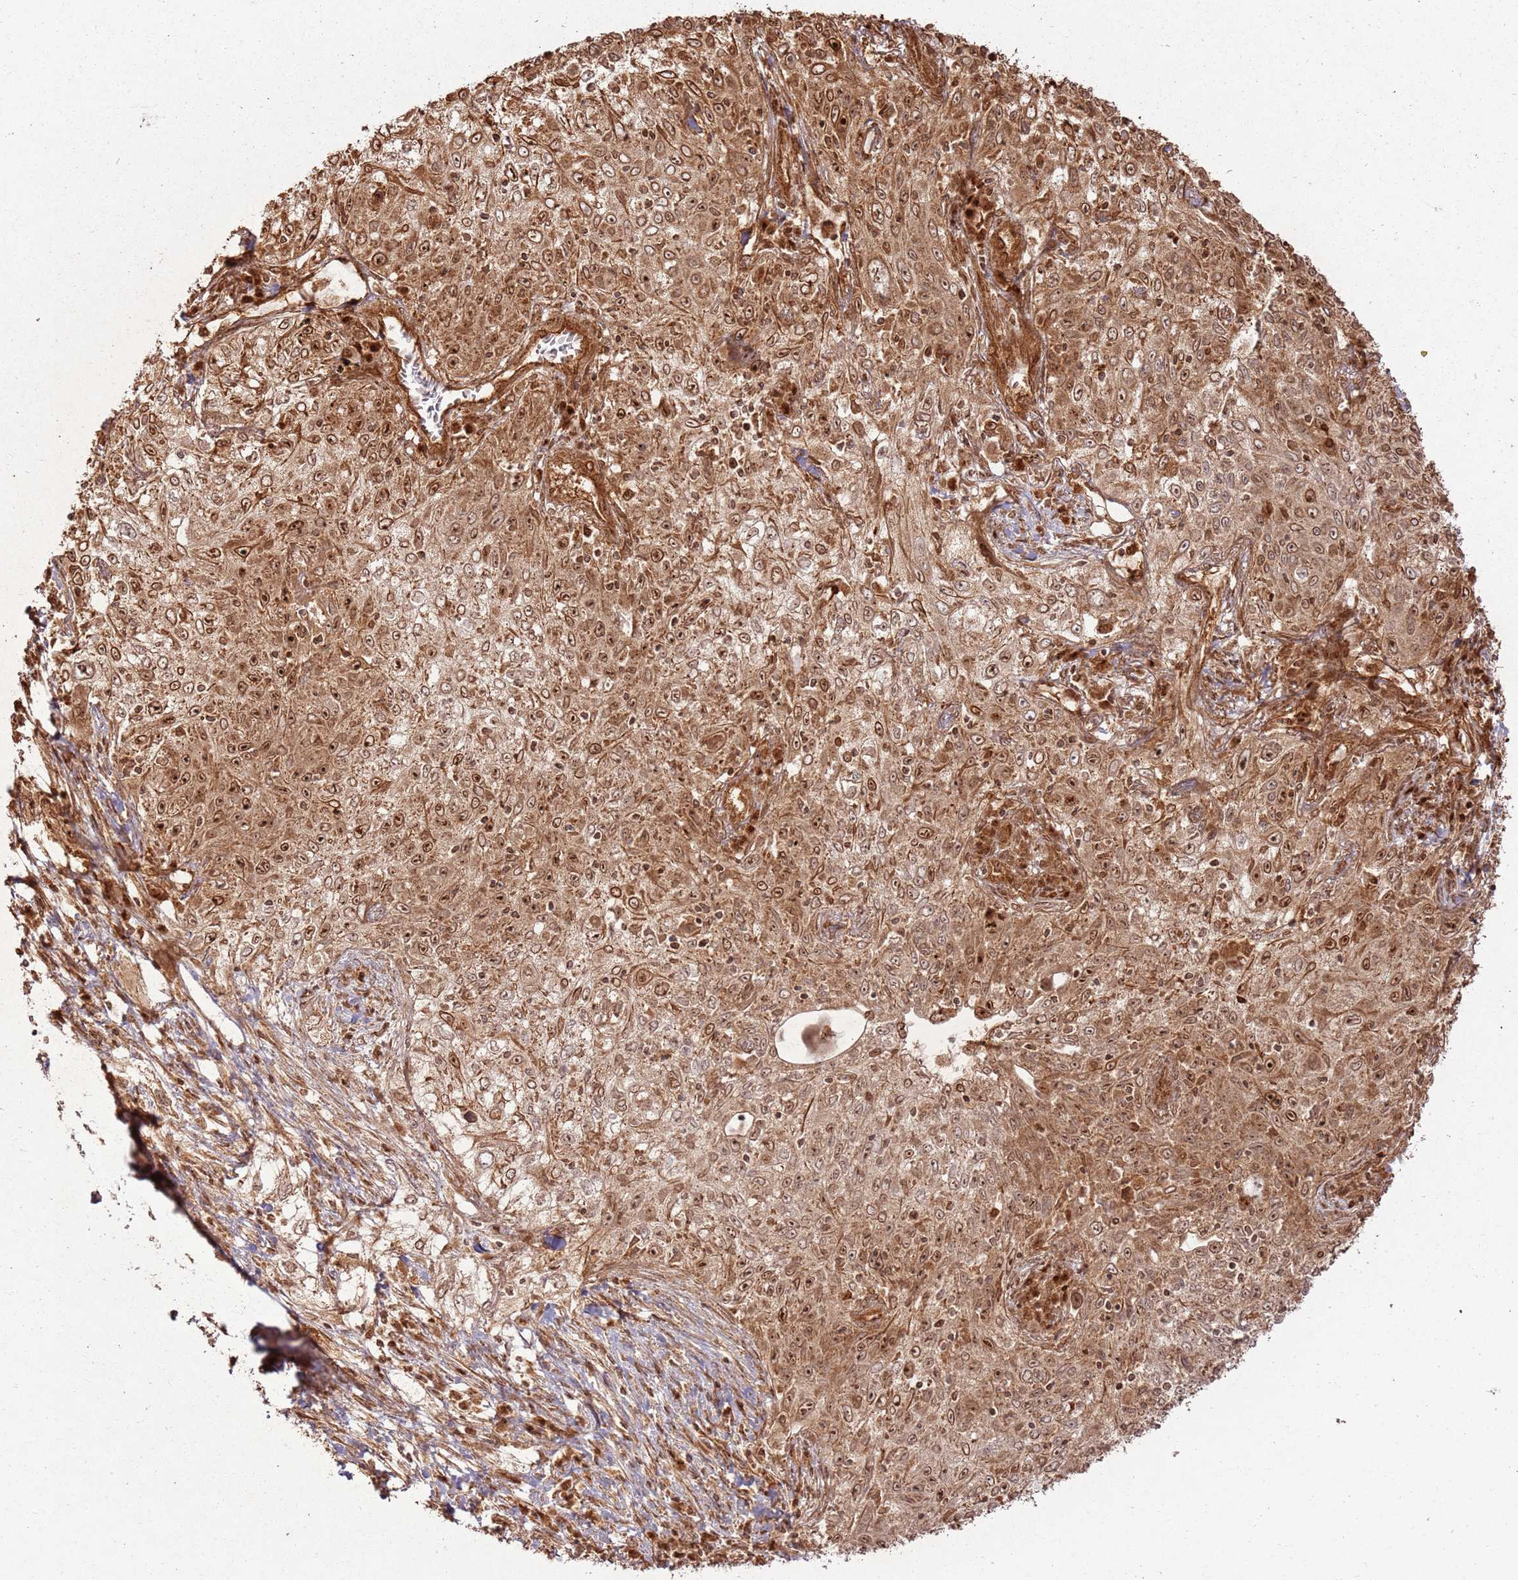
{"staining": {"intensity": "strong", "quantity": ">75%", "location": "cytoplasmic/membranous,nuclear"}, "tissue": "lung cancer", "cell_type": "Tumor cells", "image_type": "cancer", "snomed": [{"axis": "morphology", "description": "Squamous cell carcinoma, NOS"}, {"axis": "topography", "description": "Lung"}], "caption": "The image reveals staining of lung cancer, revealing strong cytoplasmic/membranous and nuclear protein staining (brown color) within tumor cells.", "gene": "TBC1D13", "patient": {"sex": "female", "age": 69}}